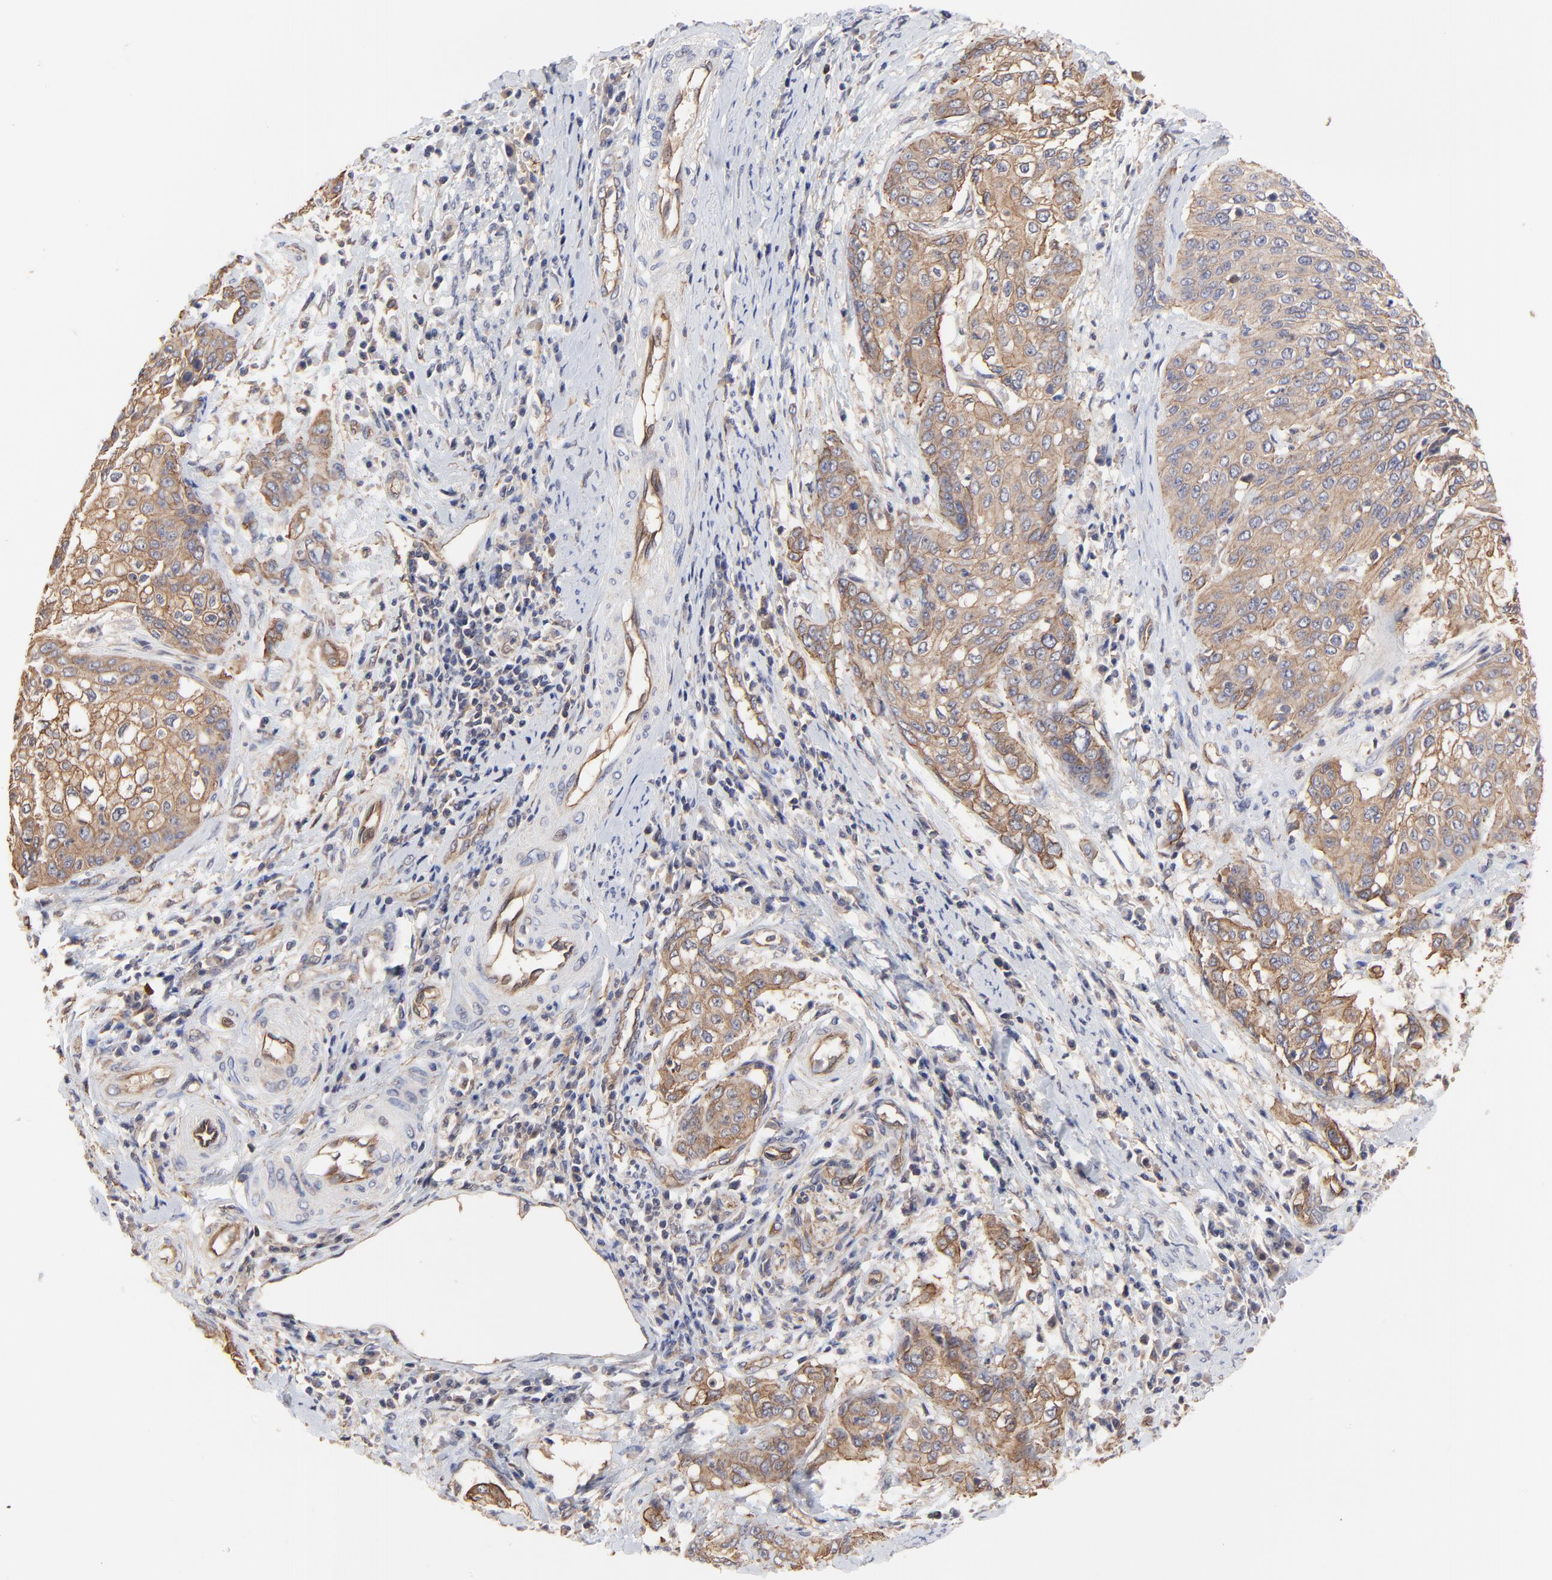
{"staining": {"intensity": "moderate", "quantity": ">75%", "location": "cytoplasmic/membranous"}, "tissue": "cervical cancer", "cell_type": "Tumor cells", "image_type": "cancer", "snomed": [{"axis": "morphology", "description": "Squamous cell carcinoma, NOS"}, {"axis": "topography", "description": "Cervix"}], "caption": "Squamous cell carcinoma (cervical) tissue reveals moderate cytoplasmic/membranous positivity in approximately >75% of tumor cells, visualized by immunohistochemistry.", "gene": "ARMT1", "patient": {"sex": "female", "age": 41}}